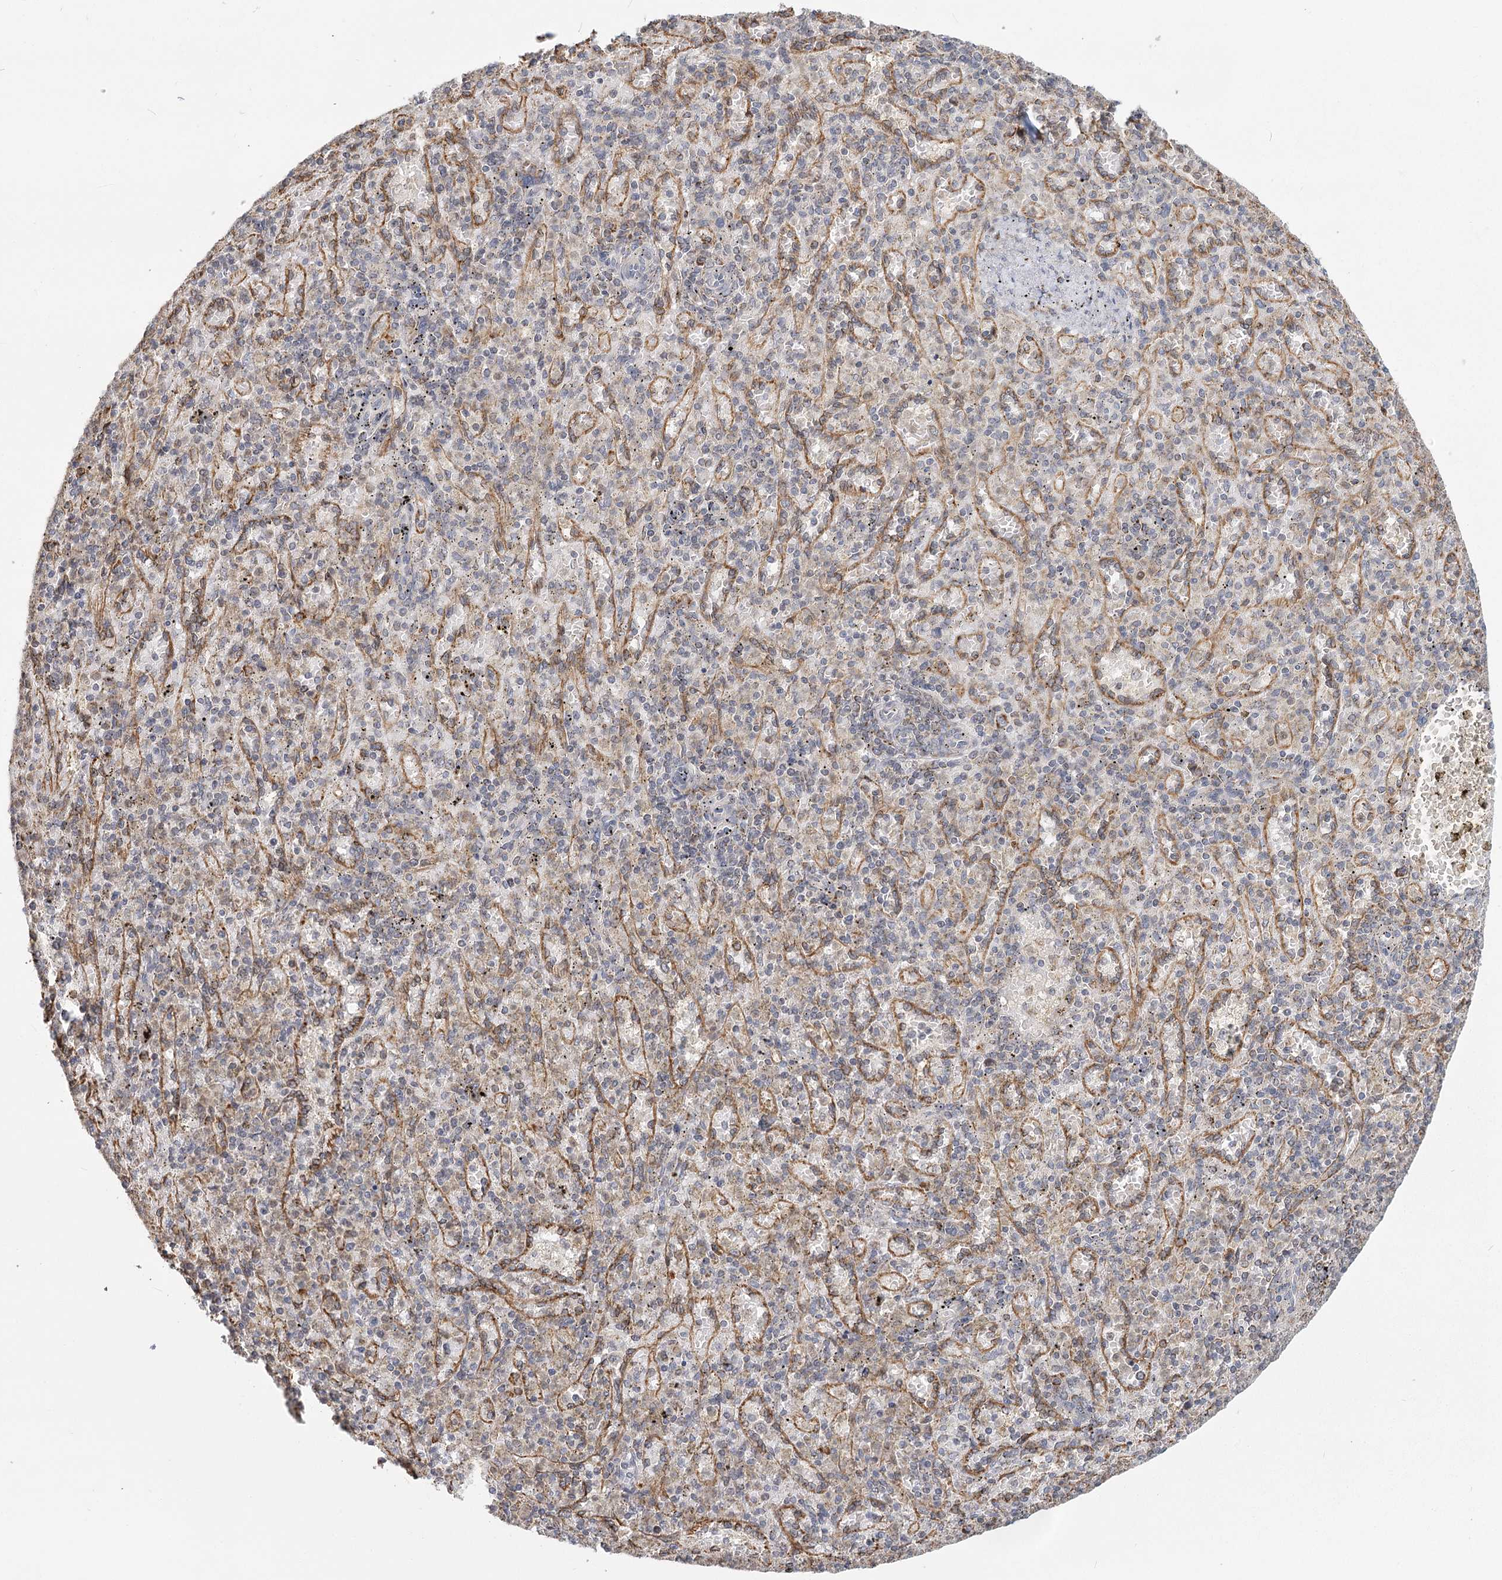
{"staining": {"intensity": "negative", "quantity": "none", "location": "none"}, "tissue": "spleen", "cell_type": "Cells in red pulp", "image_type": "normal", "snomed": [{"axis": "morphology", "description": "Normal tissue, NOS"}, {"axis": "topography", "description": "Spleen"}], "caption": "Immunohistochemistry of benign spleen demonstrates no expression in cells in red pulp. (Stains: DAB (3,3'-diaminobenzidine) immunohistochemistry with hematoxylin counter stain, Microscopy: brightfield microscopy at high magnification).", "gene": "LACTB", "patient": {"sex": "female", "age": 74}}